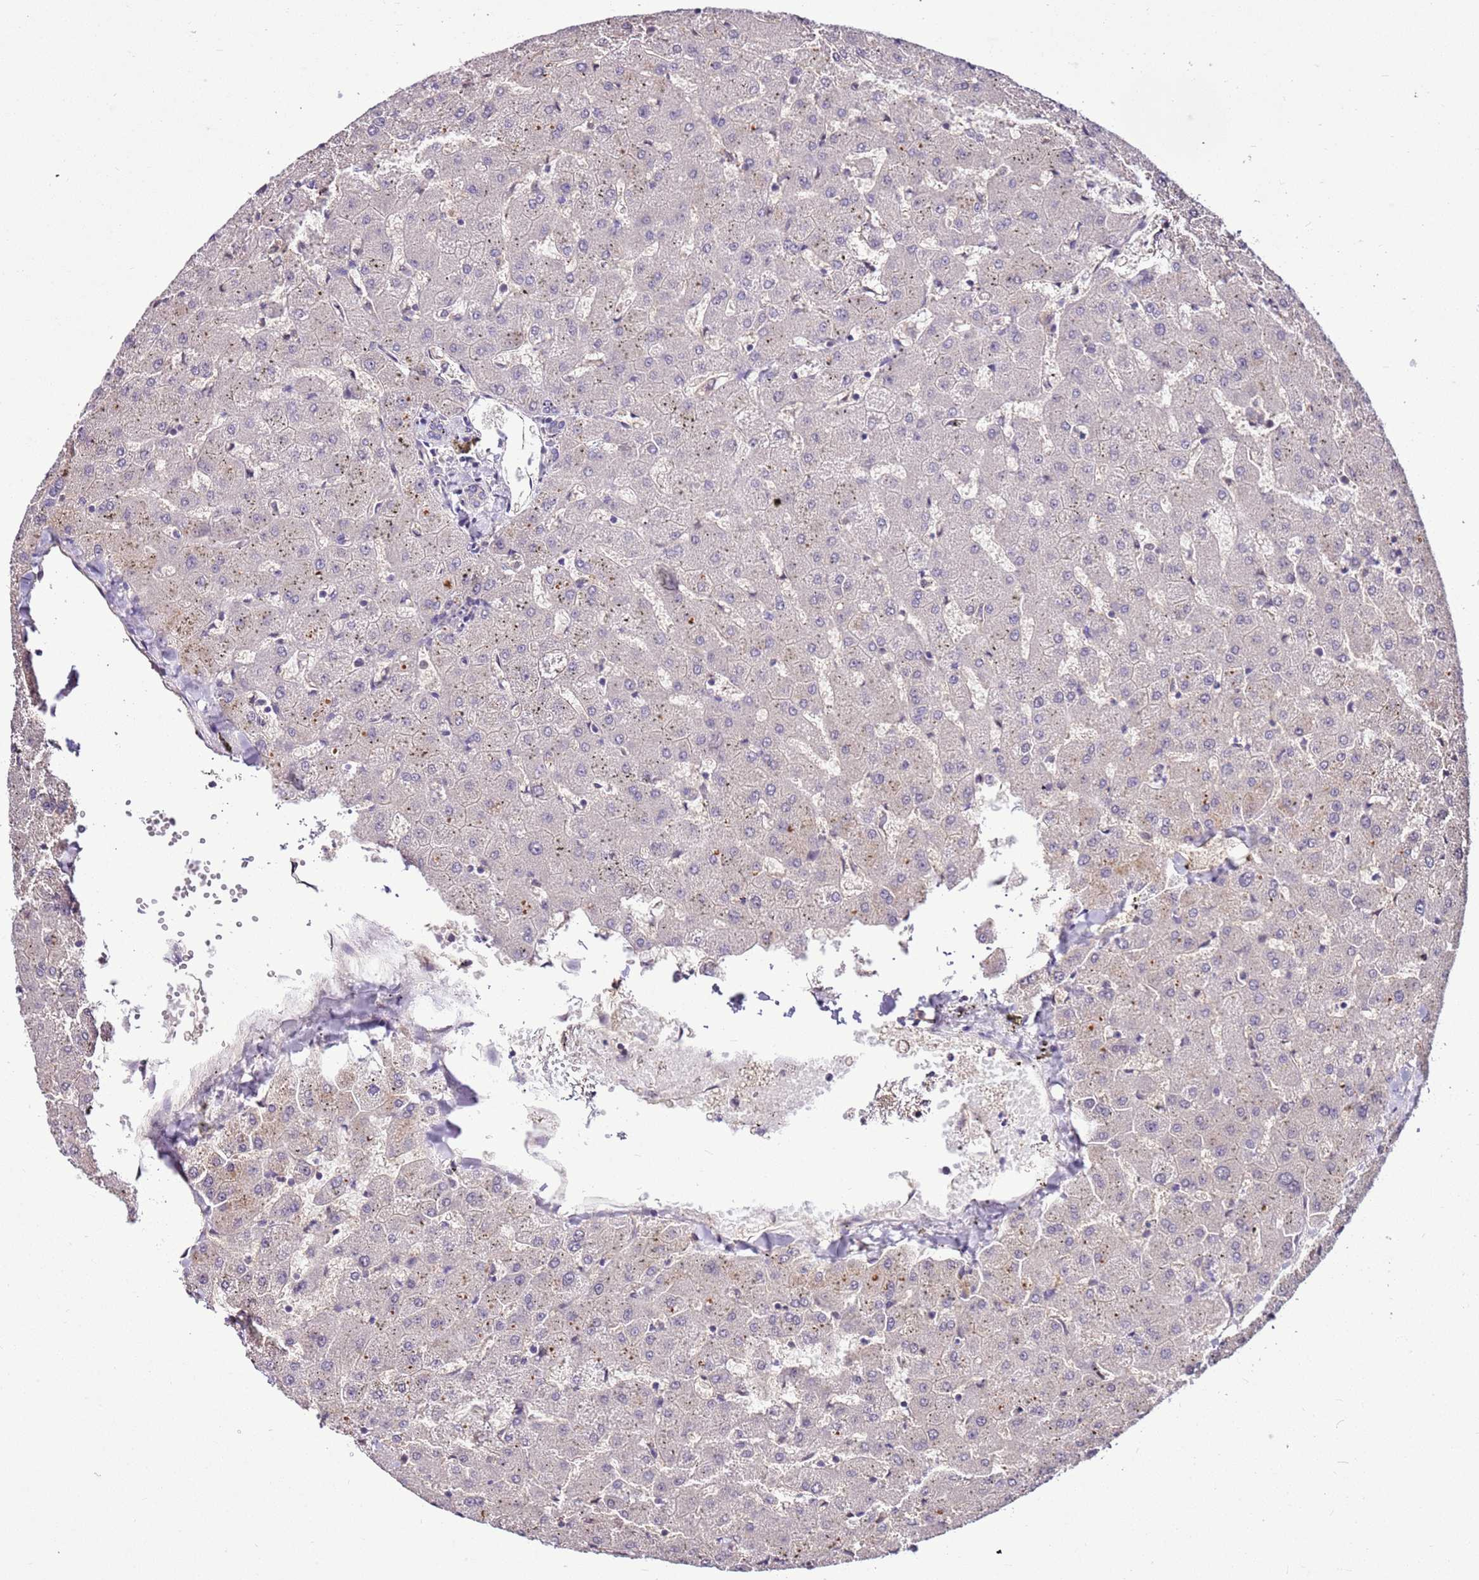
{"staining": {"intensity": "negative", "quantity": "none", "location": "none"}, "tissue": "liver", "cell_type": "Cholangiocytes", "image_type": "normal", "snomed": [{"axis": "morphology", "description": "Normal tissue, NOS"}, {"axis": "topography", "description": "Liver"}], "caption": "A micrograph of human liver is negative for staining in cholangiocytes.", "gene": "BBS5", "patient": {"sex": "female", "age": 63}}